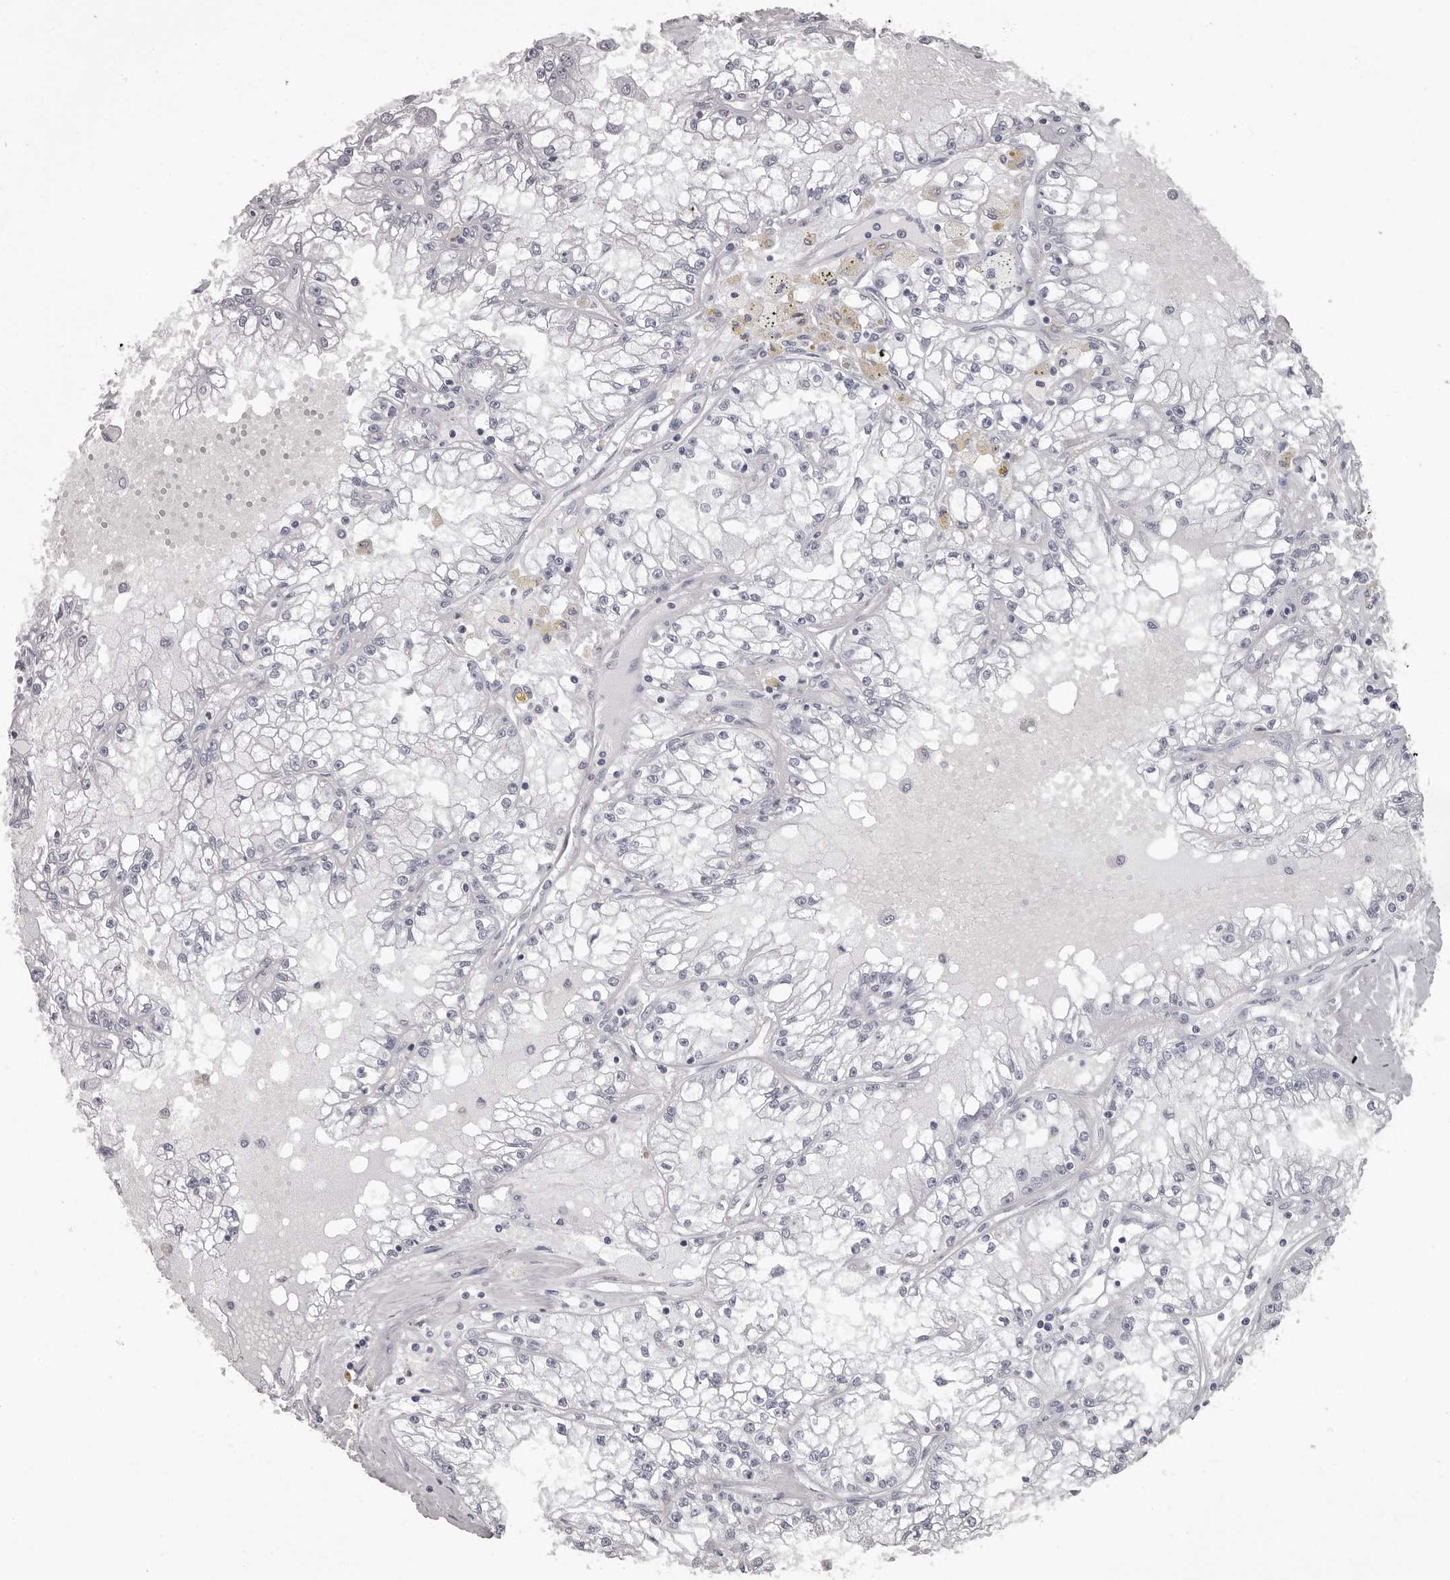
{"staining": {"intensity": "negative", "quantity": "none", "location": "none"}, "tissue": "renal cancer", "cell_type": "Tumor cells", "image_type": "cancer", "snomed": [{"axis": "morphology", "description": "Adenocarcinoma, NOS"}, {"axis": "topography", "description": "Kidney"}], "caption": "Adenocarcinoma (renal) stained for a protein using immunohistochemistry displays no staining tumor cells.", "gene": "APEH", "patient": {"sex": "male", "age": 56}}